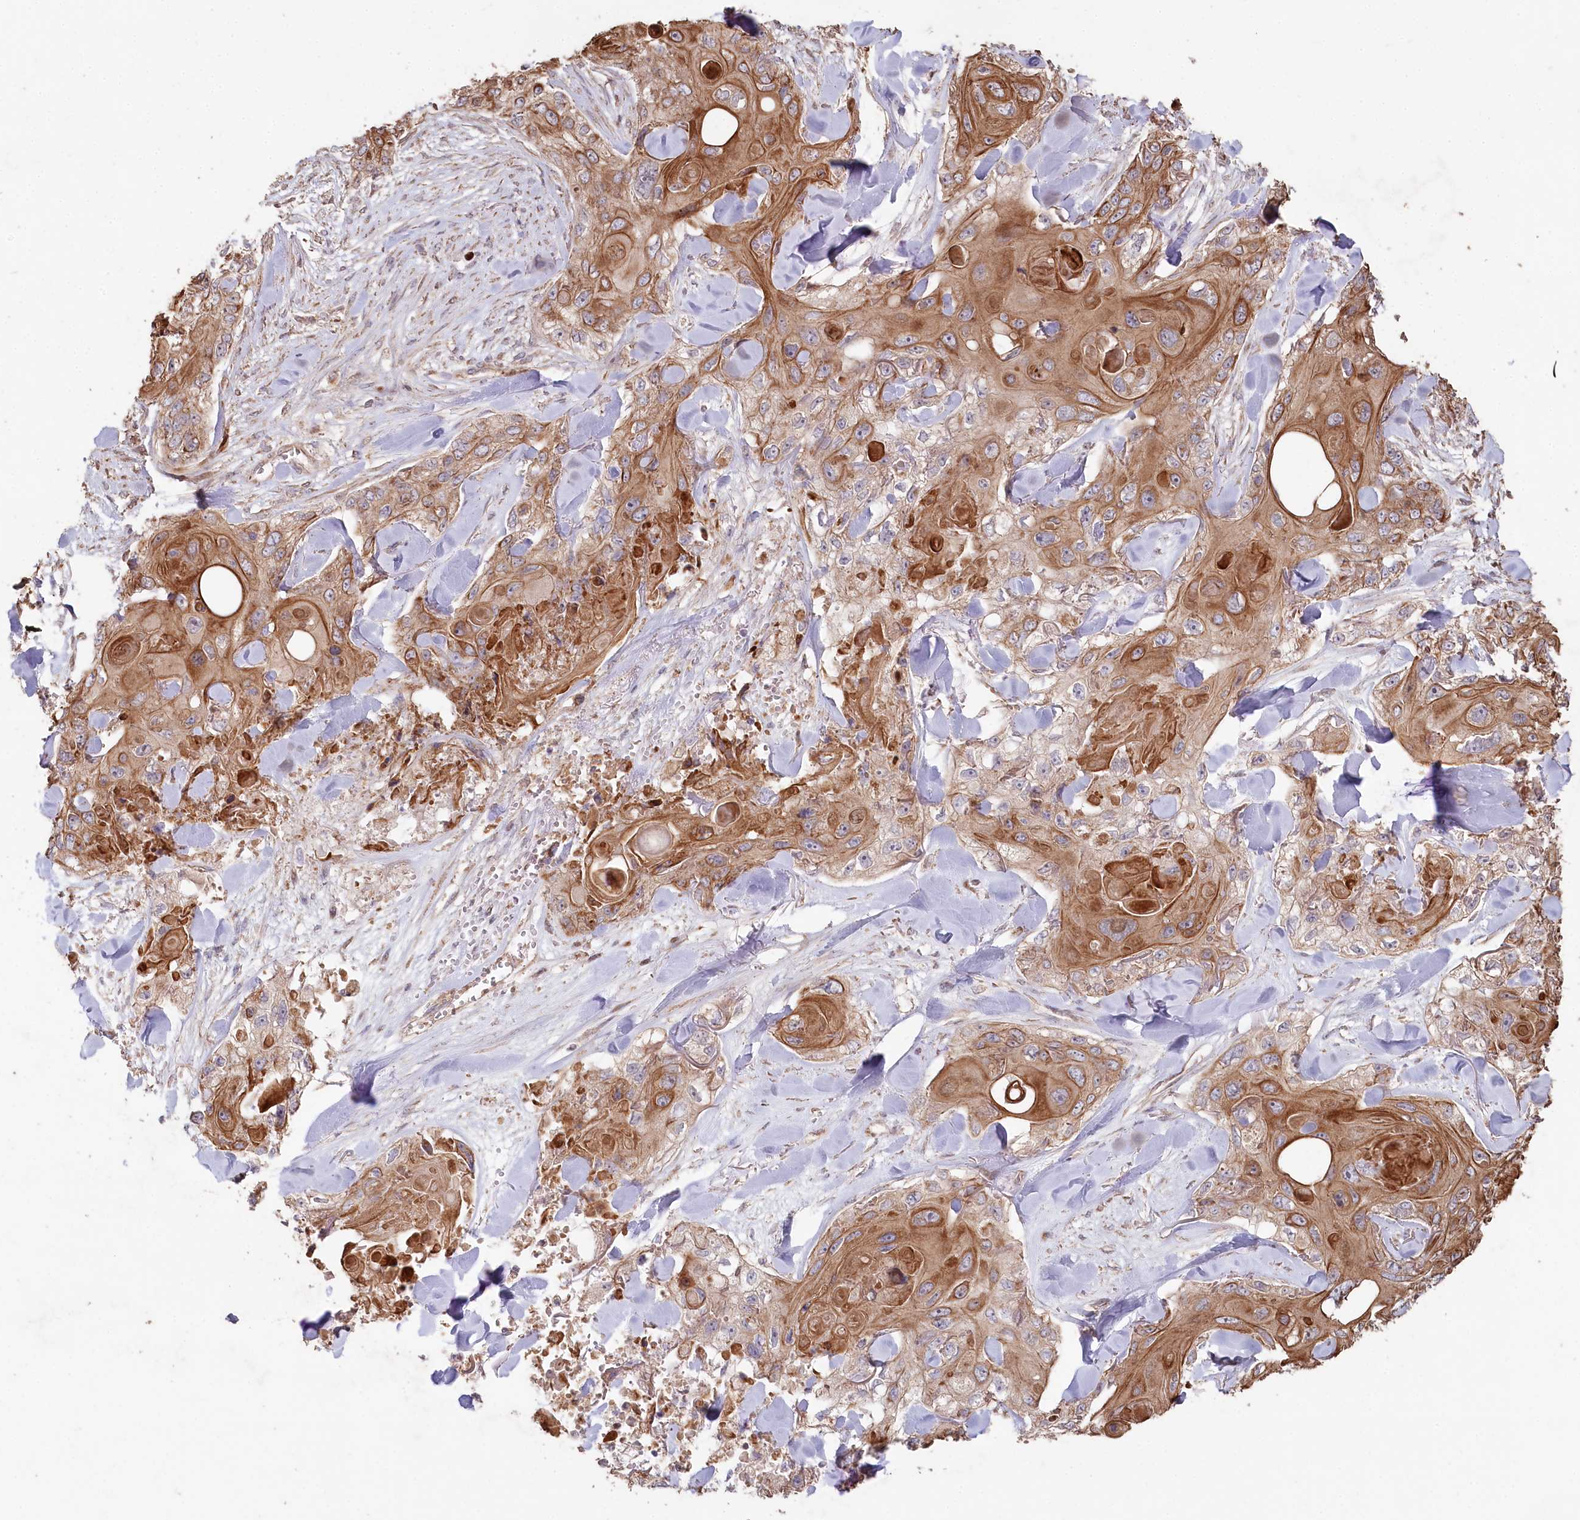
{"staining": {"intensity": "moderate", "quantity": ">75%", "location": "cytoplasmic/membranous"}, "tissue": "skin cancer", "cell_type": "Tumor cells", "image_type": "cancer", "snomed": [{"axis": "morphology", "description": "Normal tissue, NOS"}, {"axis": "morphology", "description": "Squamous cell carcinoma, NOS"}, {"axis": "topography", "description": "Skin"}], "caption": "Skin cancer tissue shows moderate cytoplasmic/membranous expression in about >75% of tumor cells", "gene": "HAL", "patient": {"sex": "male", "age": 72}}